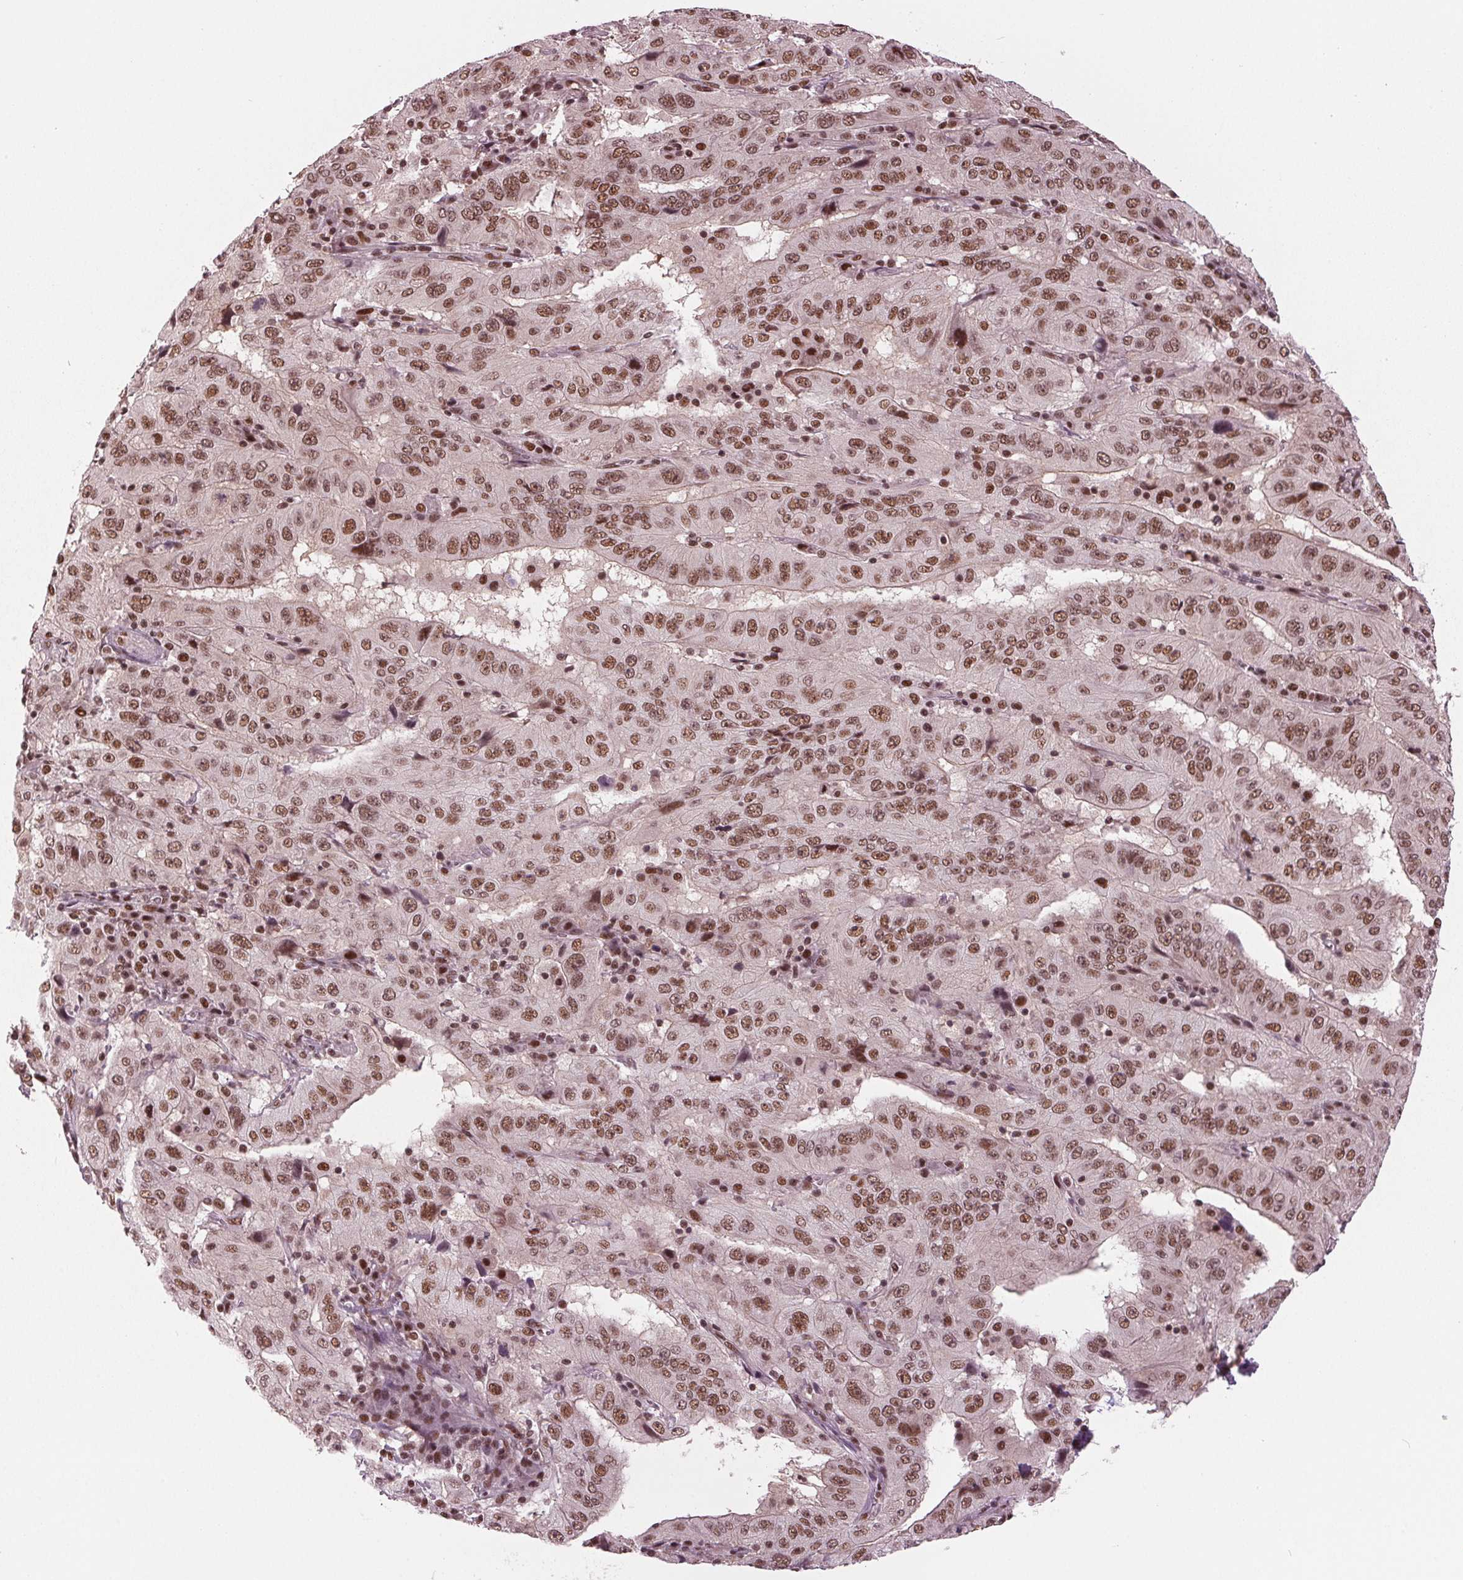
{"staining": {"intensity": "moderate", "quantity": ">75%", "location": "nuclear"}, "tissue": "pancreatic cancer", "cell_type": "Tumor cells", "image_type": "cancer", "snomed": [{"axis": "morphology", "description": "Adenocarcinoma, NOS"}, {"axis": "topography", "description": "Pancreas"}], "caption": "Pancreatic cancer (adenocarcinoma) was stained to show a protein in brown. There is medium levels of moderate nuclear positivity in about >75% of tumor cells.", "gene": "LSM2", "patient": {"sex": "male", "age": 63}}